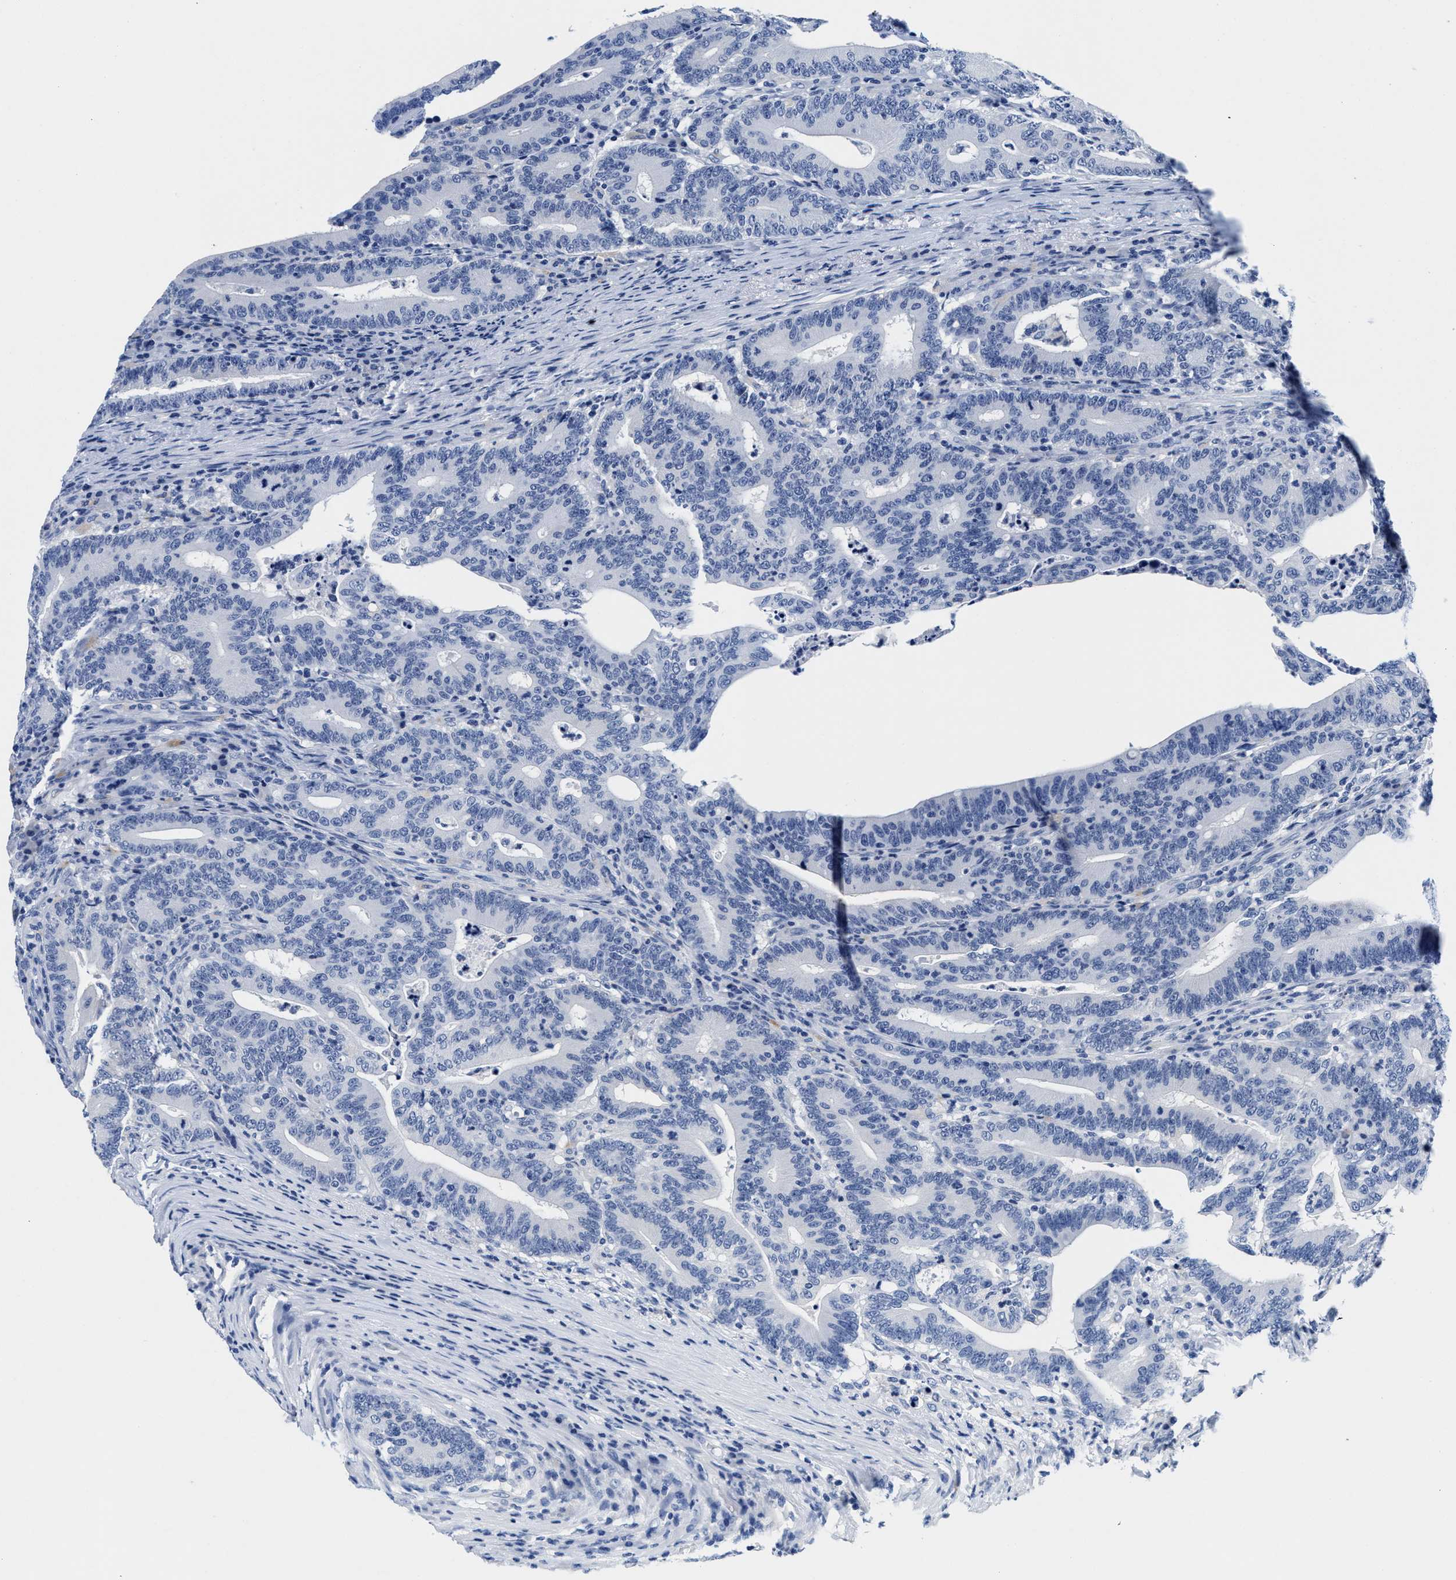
{"staining": {"intensity": "negative", "quantity": "none", "location": "none"}, "tissue": "colorectal cancer", "cell_type": "Tumor cells", "image_type": "cancer", "snomed": [{"axis": "morphology", "description": "Adenocarcinoma, NOS"}, {"axis": "topography", "description": "Colon"}], "caption": "A micrograph of human colorectal cancer is negative for staining in tumor cells.", "gene": "TTC3", "patient": {"sex": "female", "age": 66}}